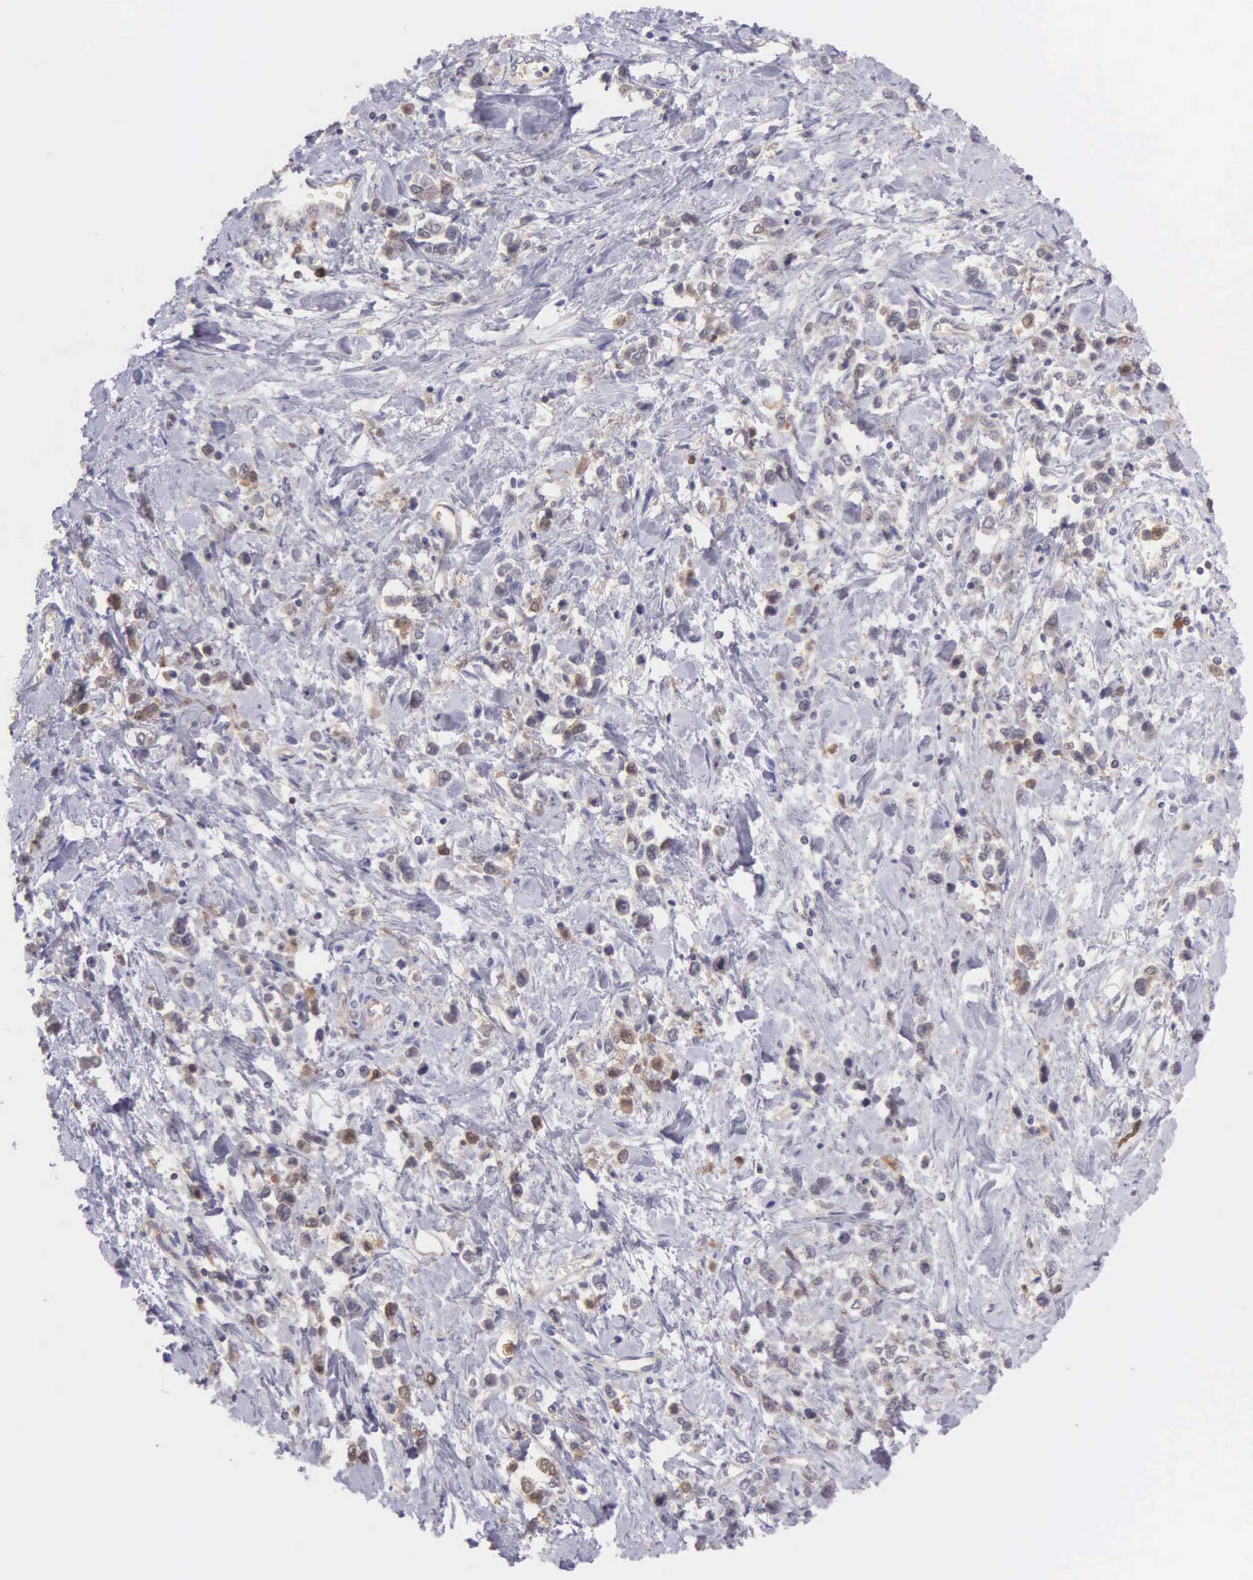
{"staining": {"intensity": "weak", "quantity": "25%-75%", "location": "cytoplasmic/membranous"}, "tissue": "stomach cancer", "cell_type": "Tumor cells", "image_type": "cancer", "snomed": [{"axis": "morphology", "description": "Adenocarcinoma, NOS"}, {"axis": "topography", "description": "Stomach, upper"}], "caption": "This image displays stomach cancer (adenocarcinoma) stained with immunohistochemistry (IHC) to label a protein in brown. The cytoplasmic/membranous of tumor cells show weak positivity for the protein. Nuclei are counter-stained blue.", "gene": "BID", "patient": {"sex": "male", "age": 76}}